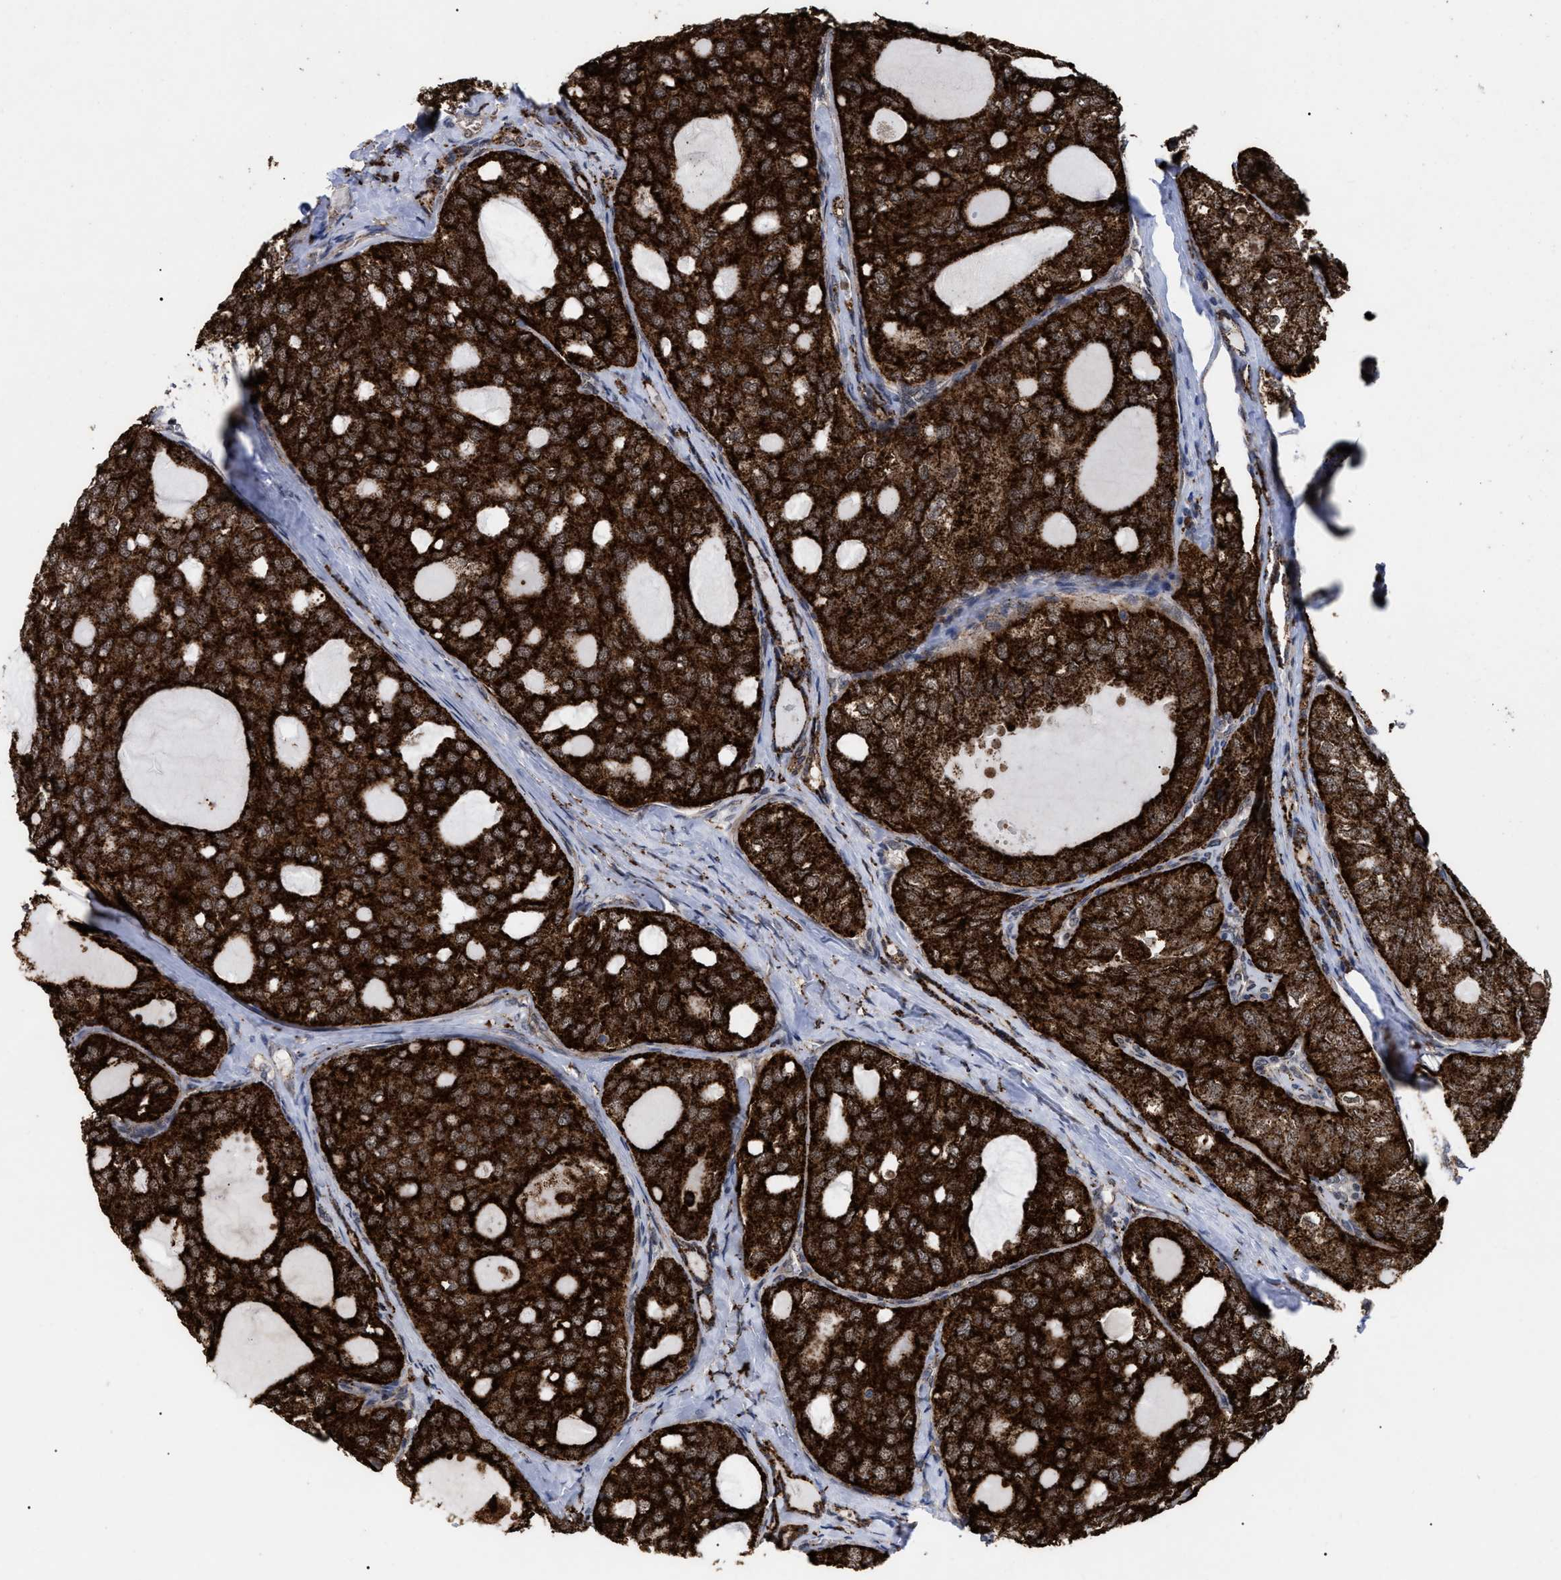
{"staining": {"intensity": "strong", "quantity": ">75%", "location": "cytoplasmic/membranous"}, "tissue": "thyroid cancer", "cell_type": "Tumor cells", "image_type": "cancer", "snomed": [{"axis": "morphology", "description": "Follicular adenoma carcinoma, NOS"}, {"axis": "topography", "description": "Thyroid gland"}], "caption": "High-power microscopy captured an immunohistochemistry image of follicular adenoma carcinoma (thyroid), revealing strong cytoplasmic/membranous positivity in approximately >75% of tumor cells. (brown staining indicates protein expression, while blue staining denotes nuclei).", "gene": "UPF1", "patient": {"sex": "male", "age": 75}}